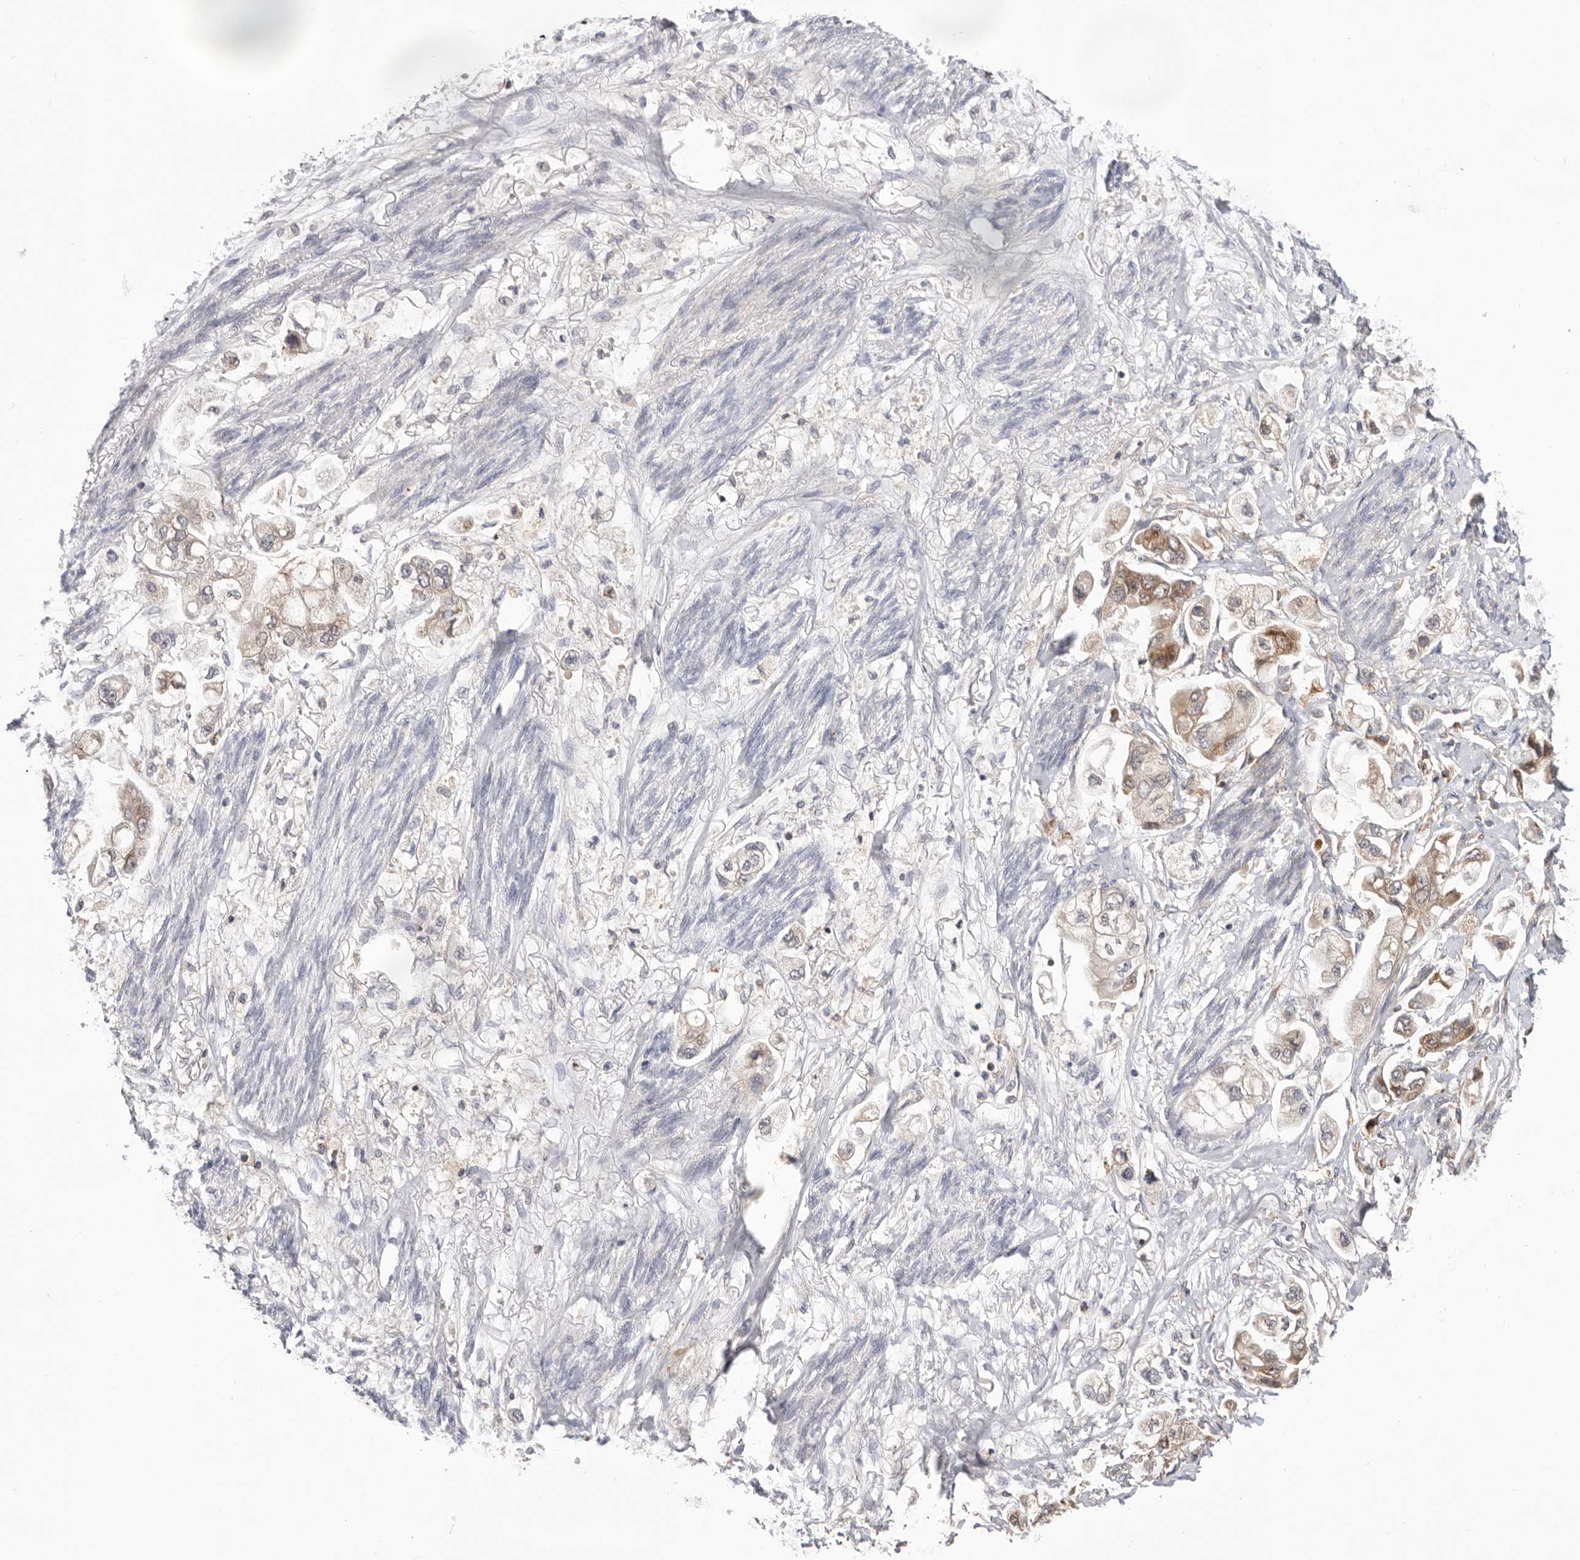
{"staining": {"intensity": "weak", "quantity": "25%-75%", "location": "cytoplasmic/membranous"}, "tissue": "stomach cancer", "cell_type": "Tumor cells", "image_type": "cancer", "snomed": [{"axis": "morphology", "description": "Adenocarcinoma, NOS"}, {"axis": "topography", "description": "Stomach"}], "caption": "Immunohistochemistry (DAB (3,3'-diaminobenzidine)) staining of stomach cancer reveals weak cytoplasmic/membranous protein staining in approximately 25%-75% of tumor cells.", "gene": "RNF213", "patient": {"sex": "male", "age": 62}}